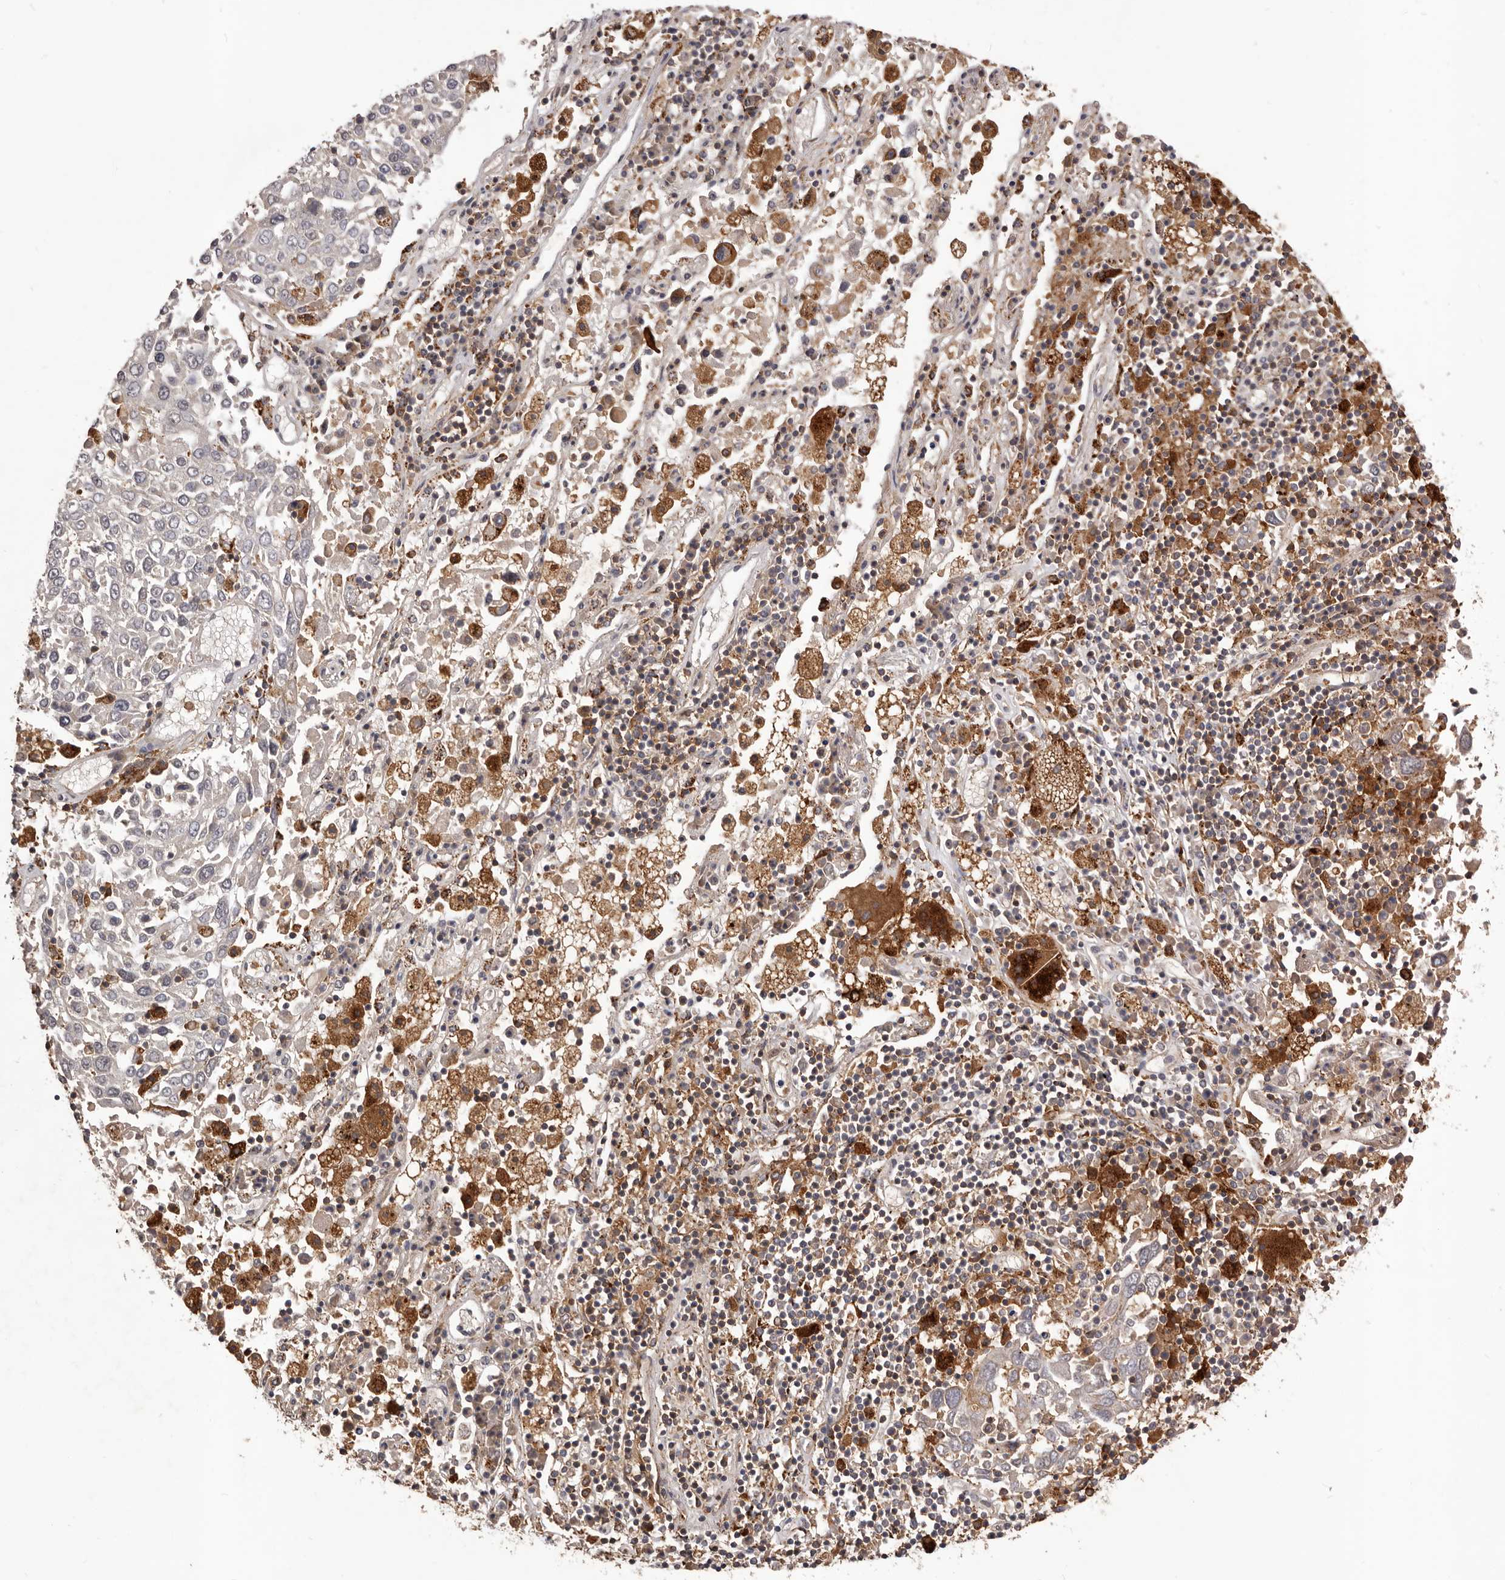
{"staining": {"intensity": "negative", "quantity": "none", "location": "none"}, "tissue": "lung cancer", "cell_type": "Tumor cells", "image_type": "cancer", "snomed": [{"axis": "morphology", "description": "Squamous cell carcinoma, NOS"}, {"axis": "topography", "description": "Lung"}], "caption": "This is an immunohistochemistry (IHC) micrograph of lung cancer (squamous cell carcinoma). There is no positivity in tumor cells.", "gene": "GLIPR2", "patient": {"sex": "male", "age": 65}}